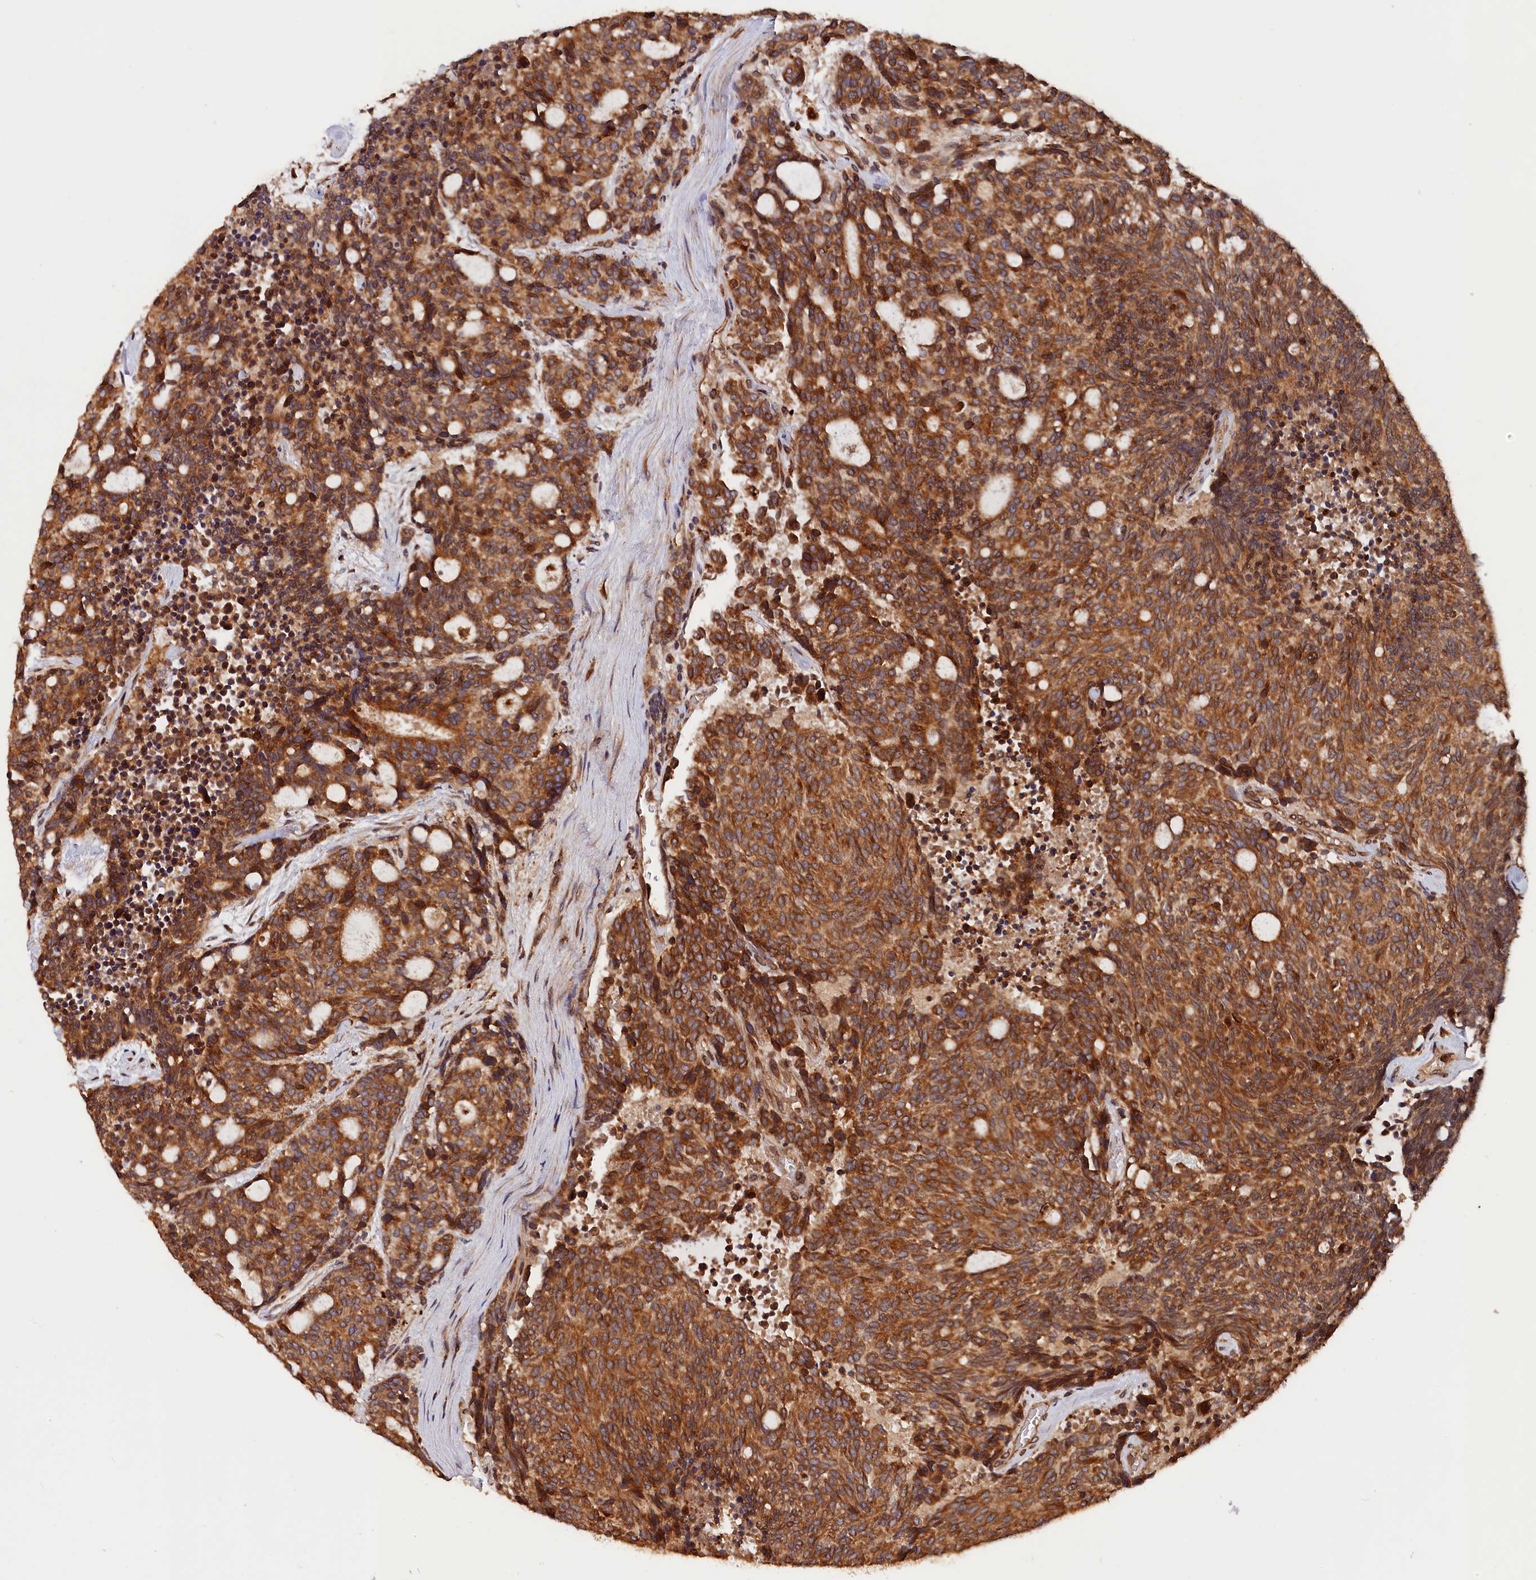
{"staining": {"intensity": "strong", "quantity": ">75%", "location": "cytoplasmic/membranous"}, "tissue": "carcinoid", "cell_type": "Tumor cells", "image_type": "cancer", "snomed": [{"axis": "morphology", "description": "Carcinoid, malignant, NOS"}, {"axis": "topography", "description": "Pancreas"}], "caption": "Tumor cells exhibit high levels of strong cytoplasmic/membranous positivity in about >75% of cells in malignant carcinoid.", "gene": "HMOX2", "patient": {"sex": "female", "age": 54}}